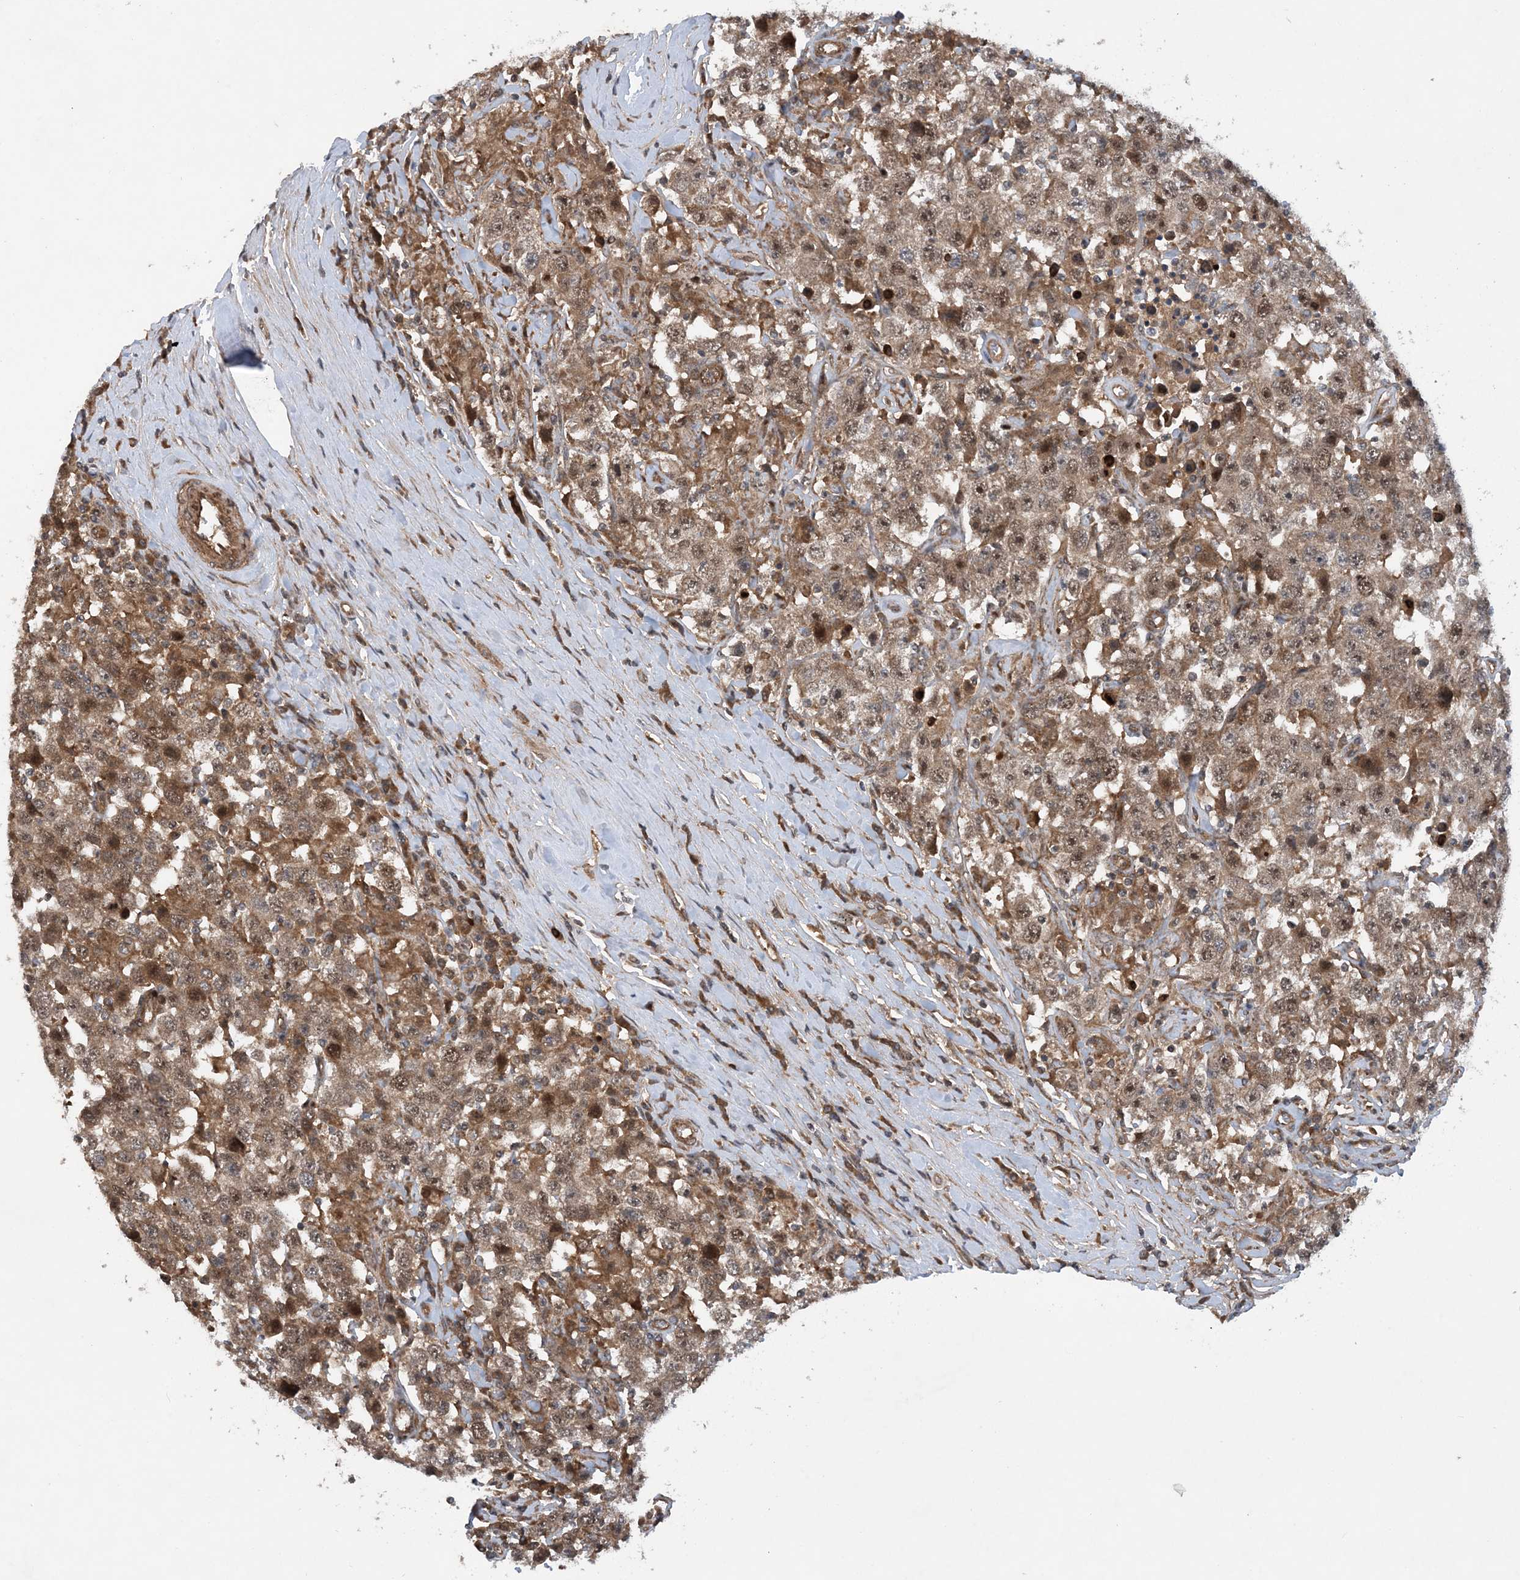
{"staining": {"intensity": "moderate", "quantity": ">75%", "location": "cytoplasmic/membranous,nuclear"}, "tissue": "testis cancer", "cell_type": "Tumor cells", "image_type": "cancer", "snomed": [{"axis": "morphology", "description": "Seminoma, NOS"}, {"axis": "topography", "description": "Testis"}], "caption": "Testis cancer was stained to show a protein in brown. There is medium levels of moderate cytoplasmic/membranous and nuclear staining in about >75% of tumor cells. Nuclei are stained in blue.", "gene": "HEMK1", "patient": {"sex": "male", "age": 41}}